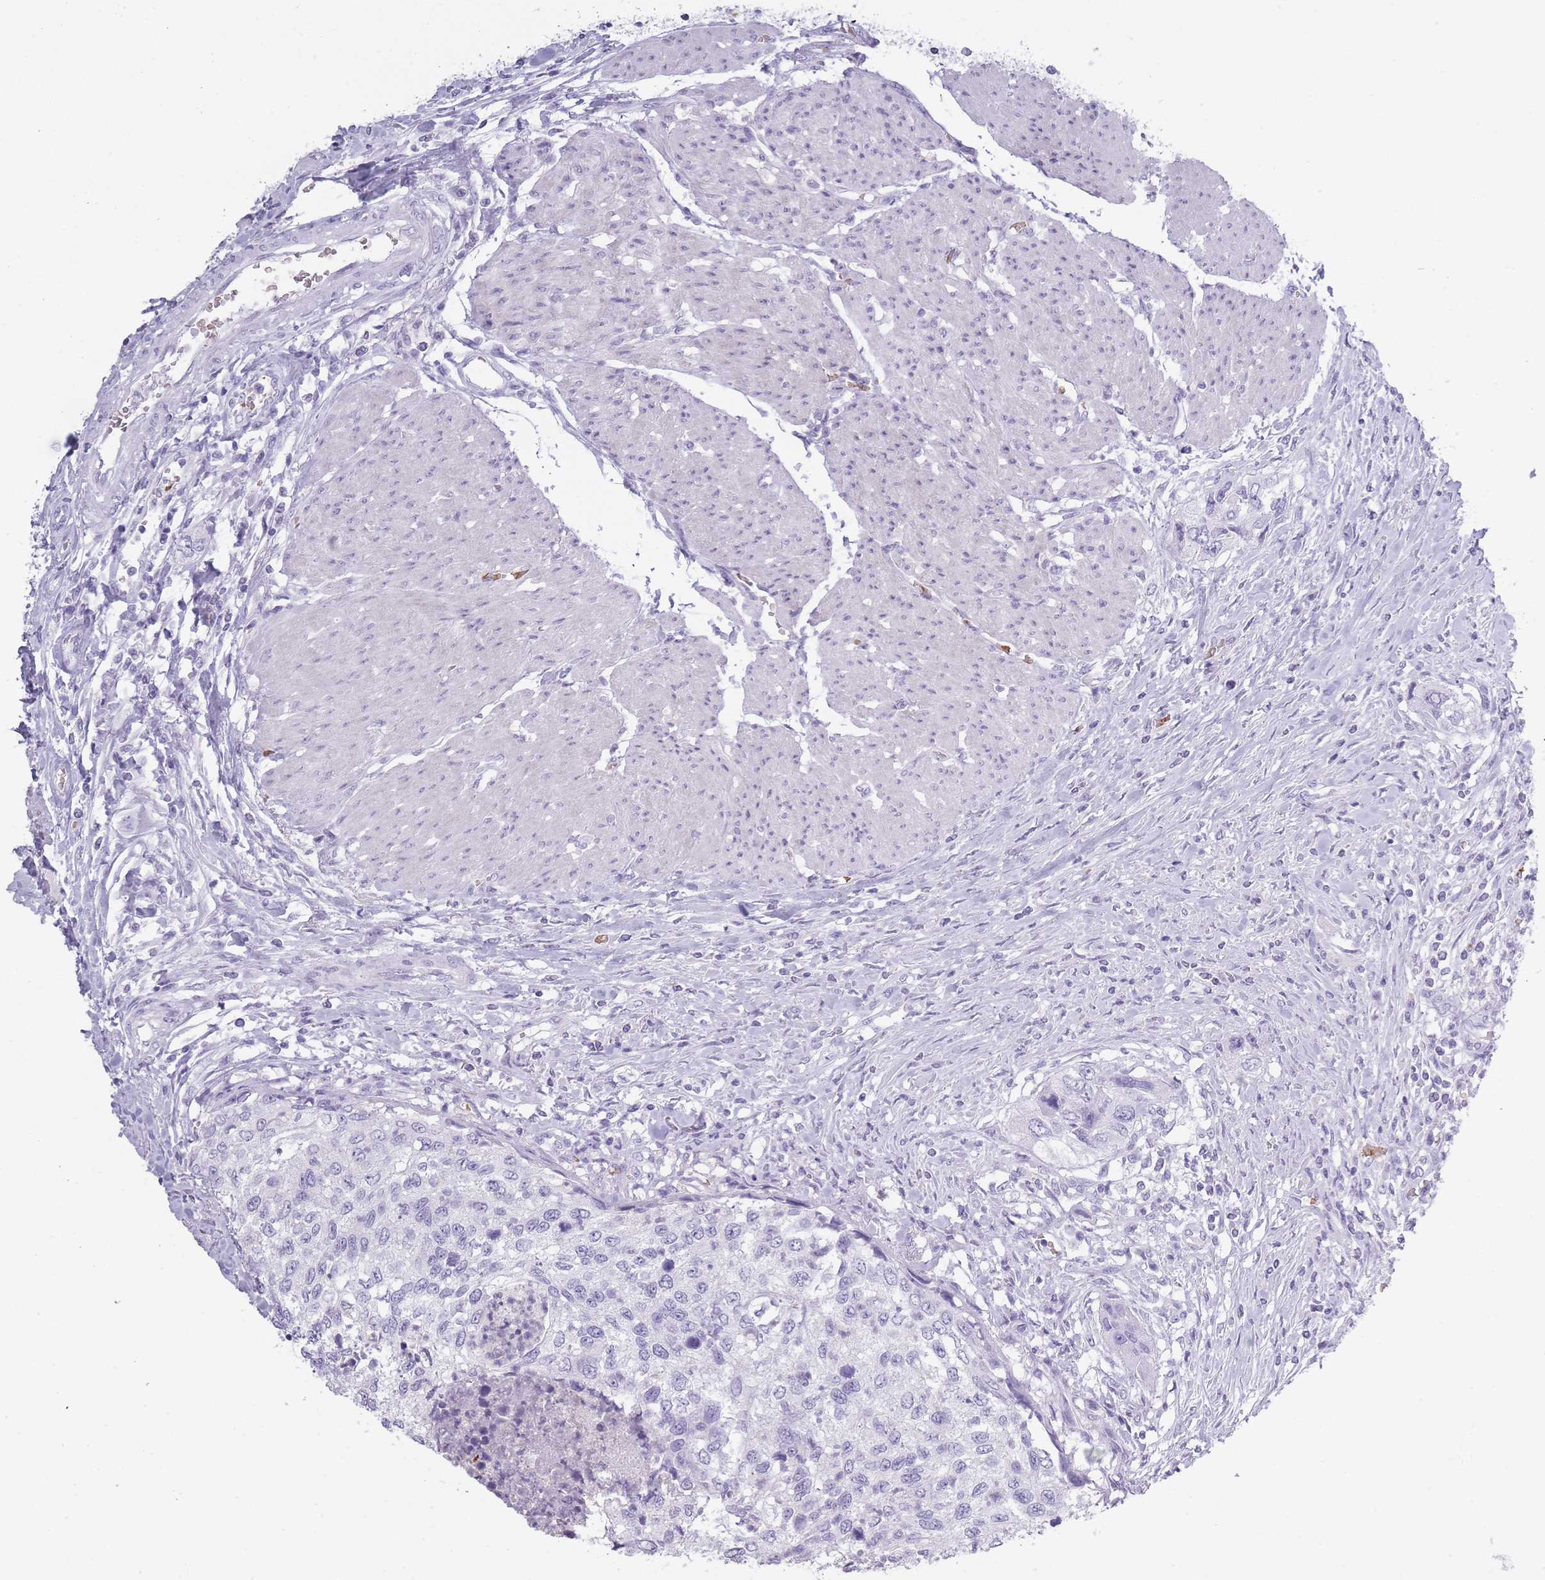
{"staining": {"intensity": "negative", "quantity": "none", "location": "none"}, "tissue": "urothelial cancer", "cell_type": "Tumor cells", "image_type": "cancer", "snomed": [{"axis": "morphology", "description": "Urothelial carcinoma, High grade"}, {"axis": "topography", "description": "Urinary bladder"}], "caption": "Tumor cells are negative for brown protein staining in urothelial cancer.", "gene": "OR7C1", "patient": {"sex": "female", "age": 60}}